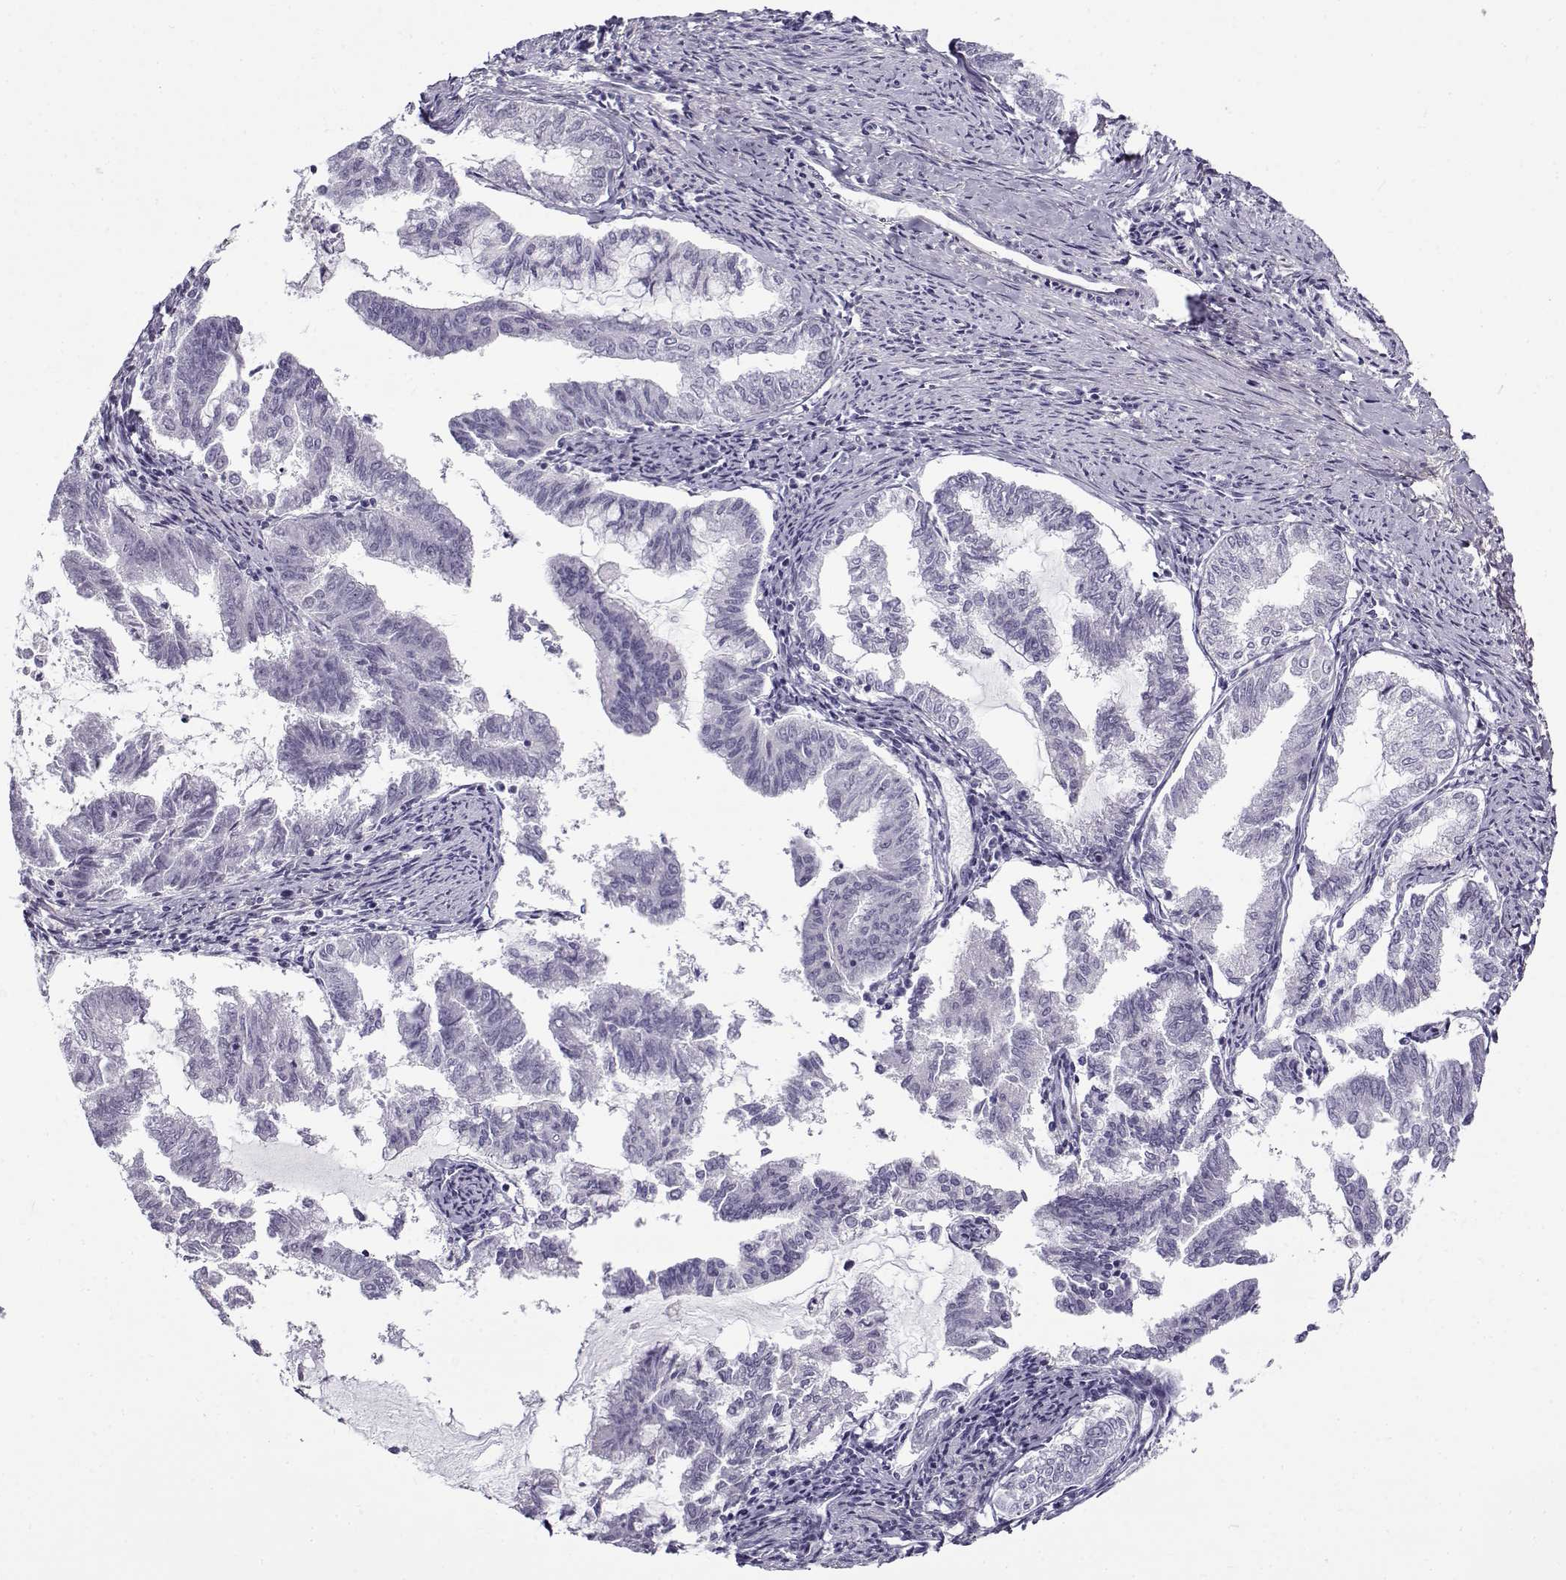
{"staining": {"intensity": "negative", "quantity": "none", "location": "none"}, "tissue": "endometrial cancer", "cell_type": "Tumor cells", "image_type": "cancer", "snomed": [{"axis": "morphology", "description": "Adenocarcinoma, NOS"}, {"axis": "topography", "description": "Endometrium"}], "caption": "The IHC photomicrograph has no significant staining in tumor cells of endometrial cancer (adenocarcinoma) tissue.", "gene": "GTSF1L", "patient": {"sex": "female", "age": 79}}